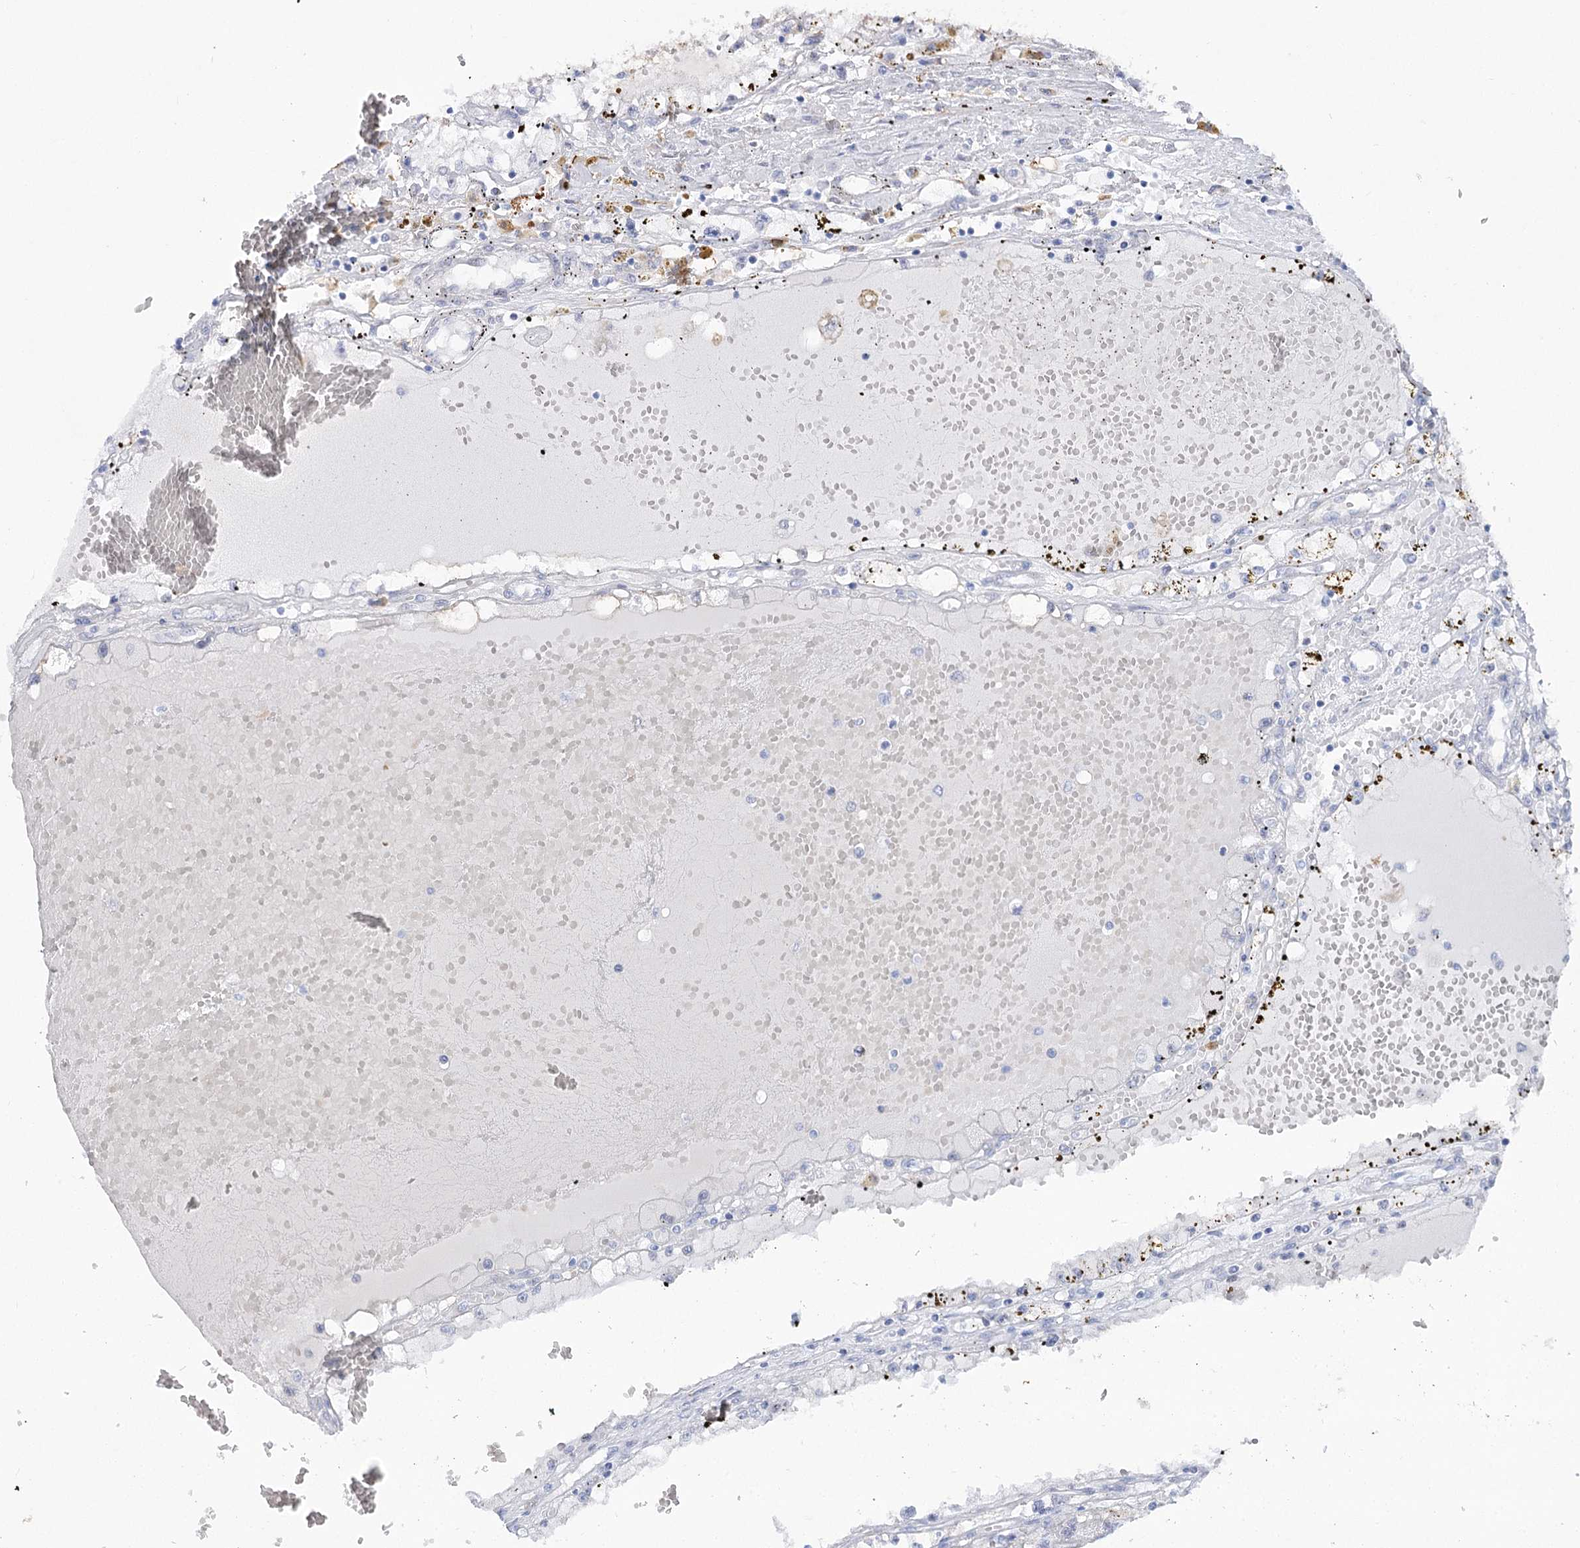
{"staining": {"intensity": "negative", "quantity": "none", "location": "none"}, "tissue": "renal cancer", "cell_type": "Tumor cells", "image_type": "cancer", "snomed": [{"axis": "morphology", "description": "Adenocarcinoma, NOS"}, {"axis": "topography", "description": "Kidney"}], "caption": "Immunohistochemistry (IHC) histopathology image of neoplastic tissue: human renal adenocarcinoma stained with DAB demonstrates no significant protein expression in tumor cells.", "gene": "UGDH", "patient": {"sex": "male", "age": 56}}